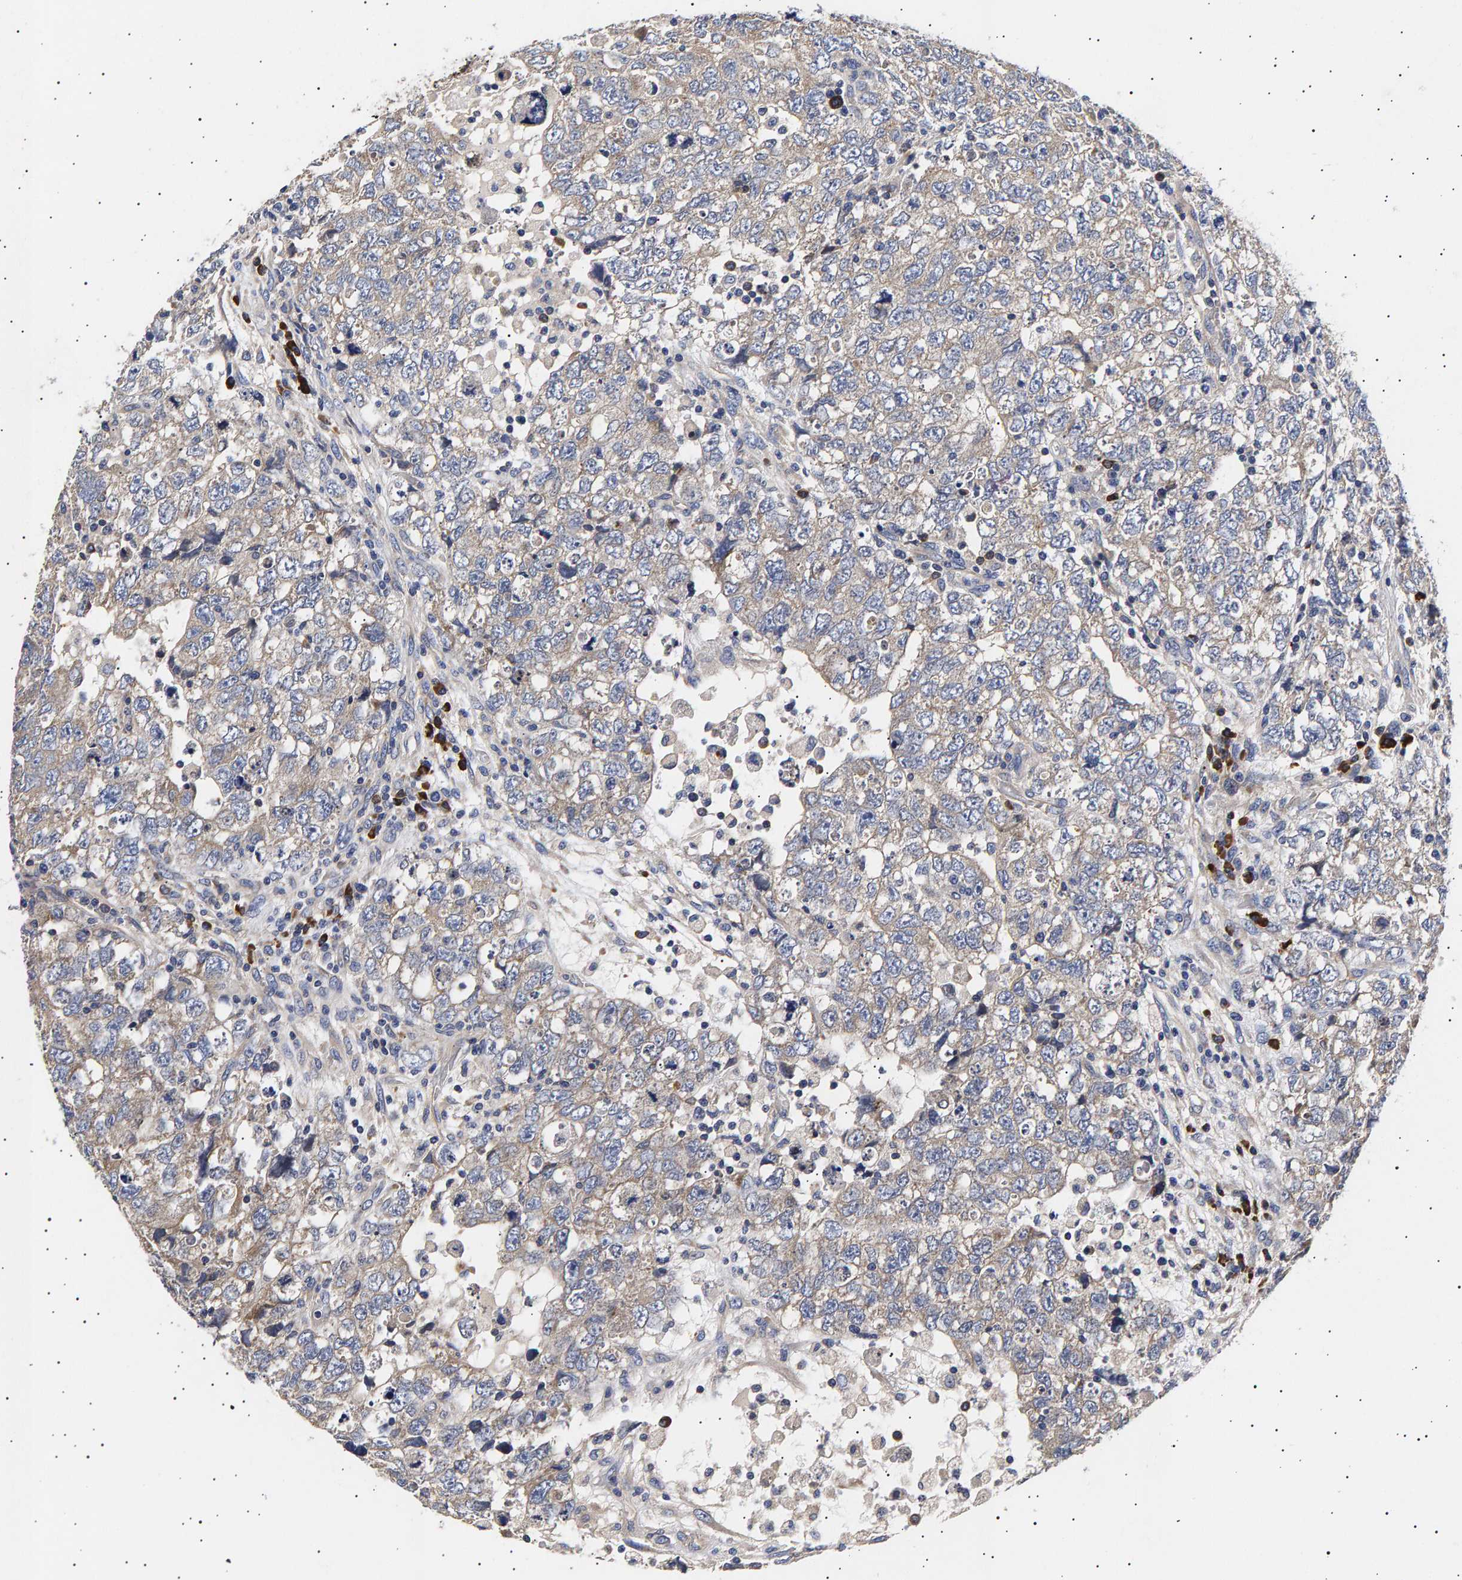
{"staining": {"intensity": "moderate", "quantity": "<25%", "location": "cytoplasmic/membranous"}, "tissue": "testis cancer", "cell_type": "Tumor cells", "image_type": "cancer", "snomed": [{"axis": "morphology", "description": "Seminoma, NOS"}, {"axis": "topography", "description": "Testis"}], "caption": "A photomicrograph of human testis seminoma stained for a protein exhibits moderate cytoplasmic/membranous brown staining in tumor cells. The staining was performed using DAB to visualize the protein expression in brown, while the nuclei were stained in blue with hematoxylin (Magnification: 20x).", "gene": "ANKRD40", "patient": {"sex": "male", "age": 22}}